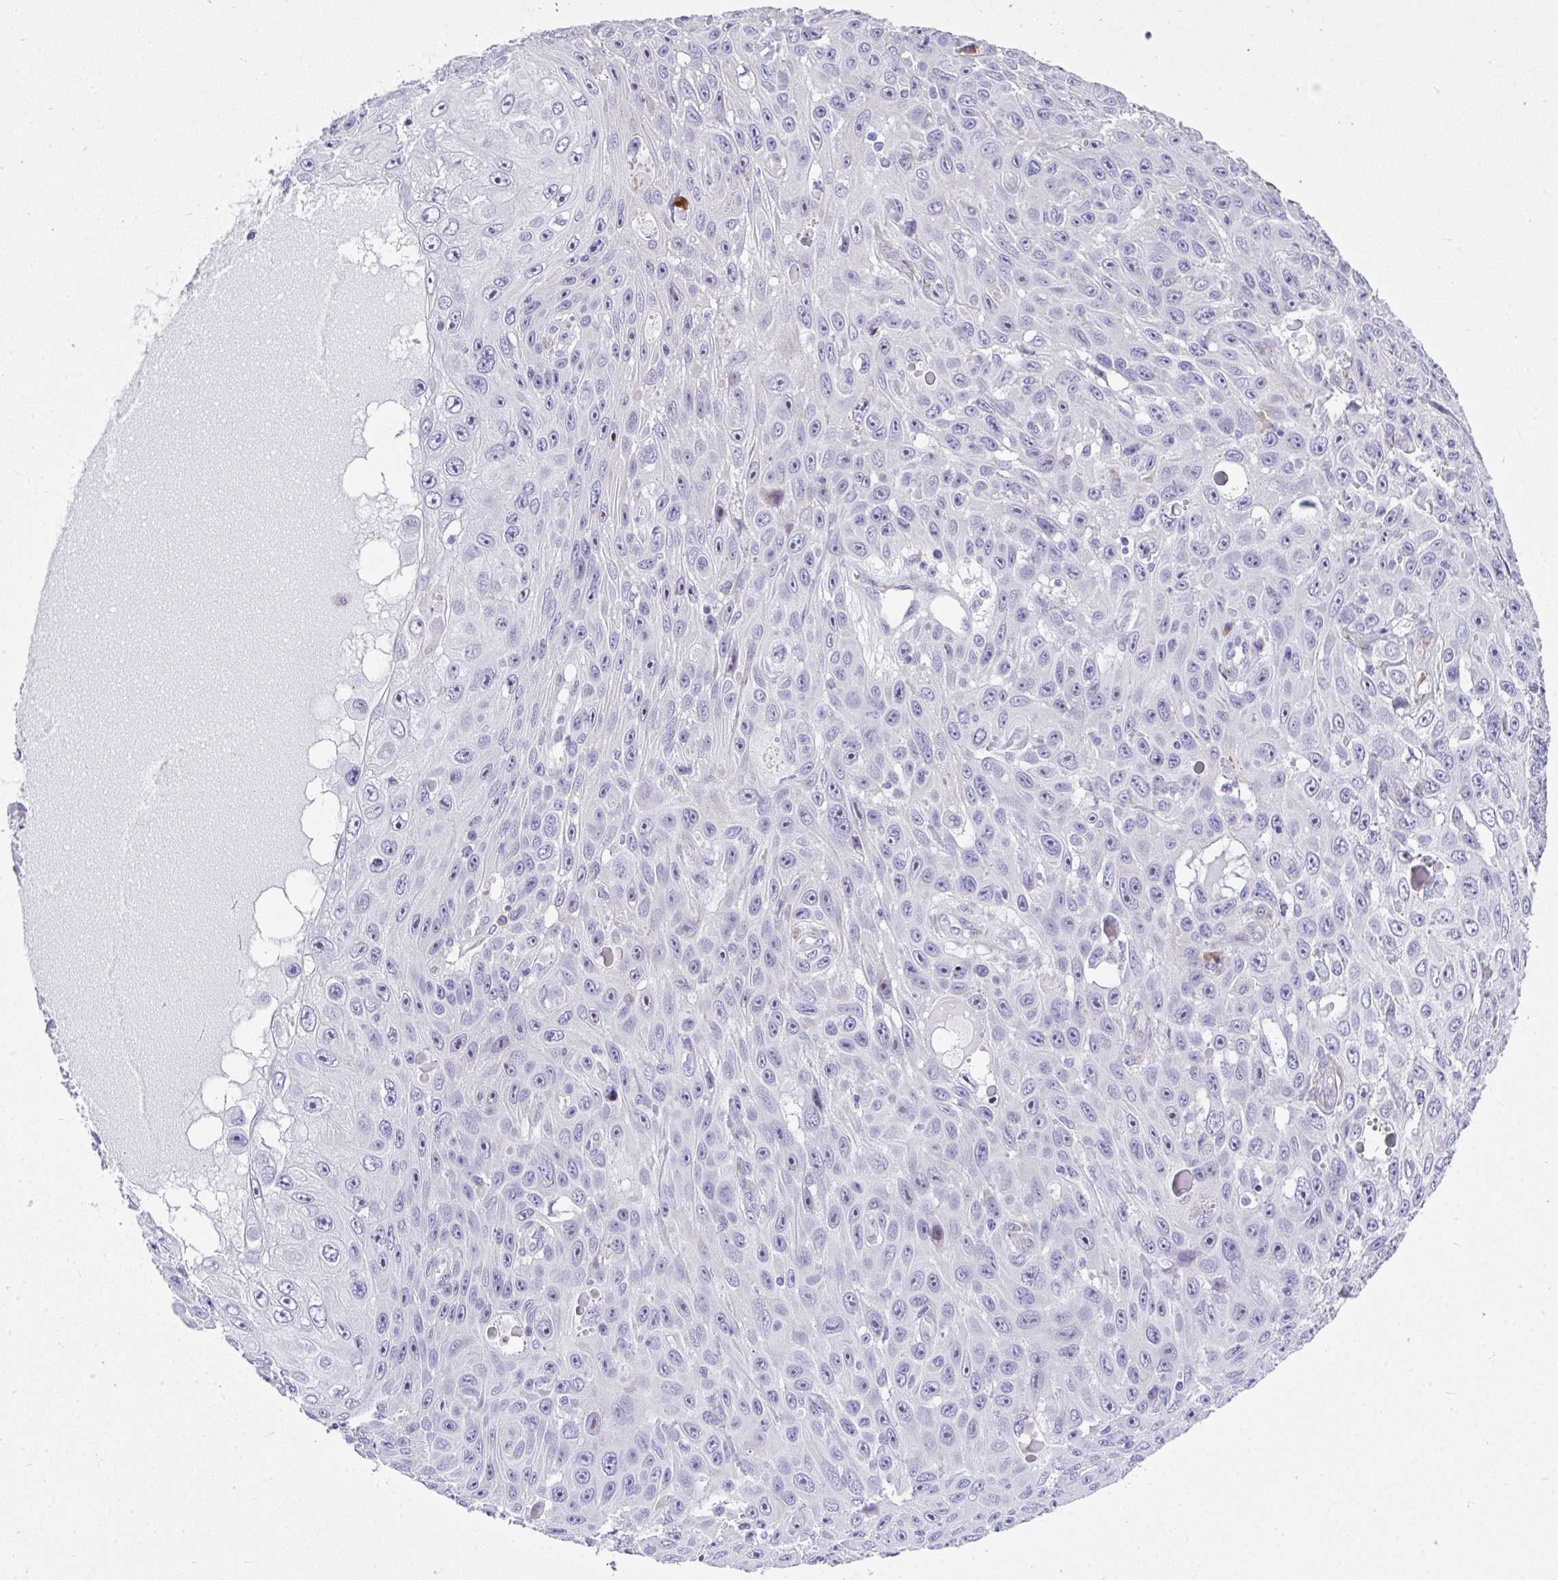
{"staining": {"intensity": "negative", "quantity": "none", "location": "none"}, "tissue": "skin cancer", "cell_type": "Tumor cells", "image_type": "cancer", "snomed": [{"axis": "morphology", "description": "Squamous cell carcinoma, NOS"}, {"axis": "topography", "description": "Skin"}], "caption": "Skin cancer (squamous cell carcinoma) was stained to show a protein in brown. There is no significant staining in tumor cells.", "gene": "ADRA2C", "patient": {"sex": "male", "age": 82}}